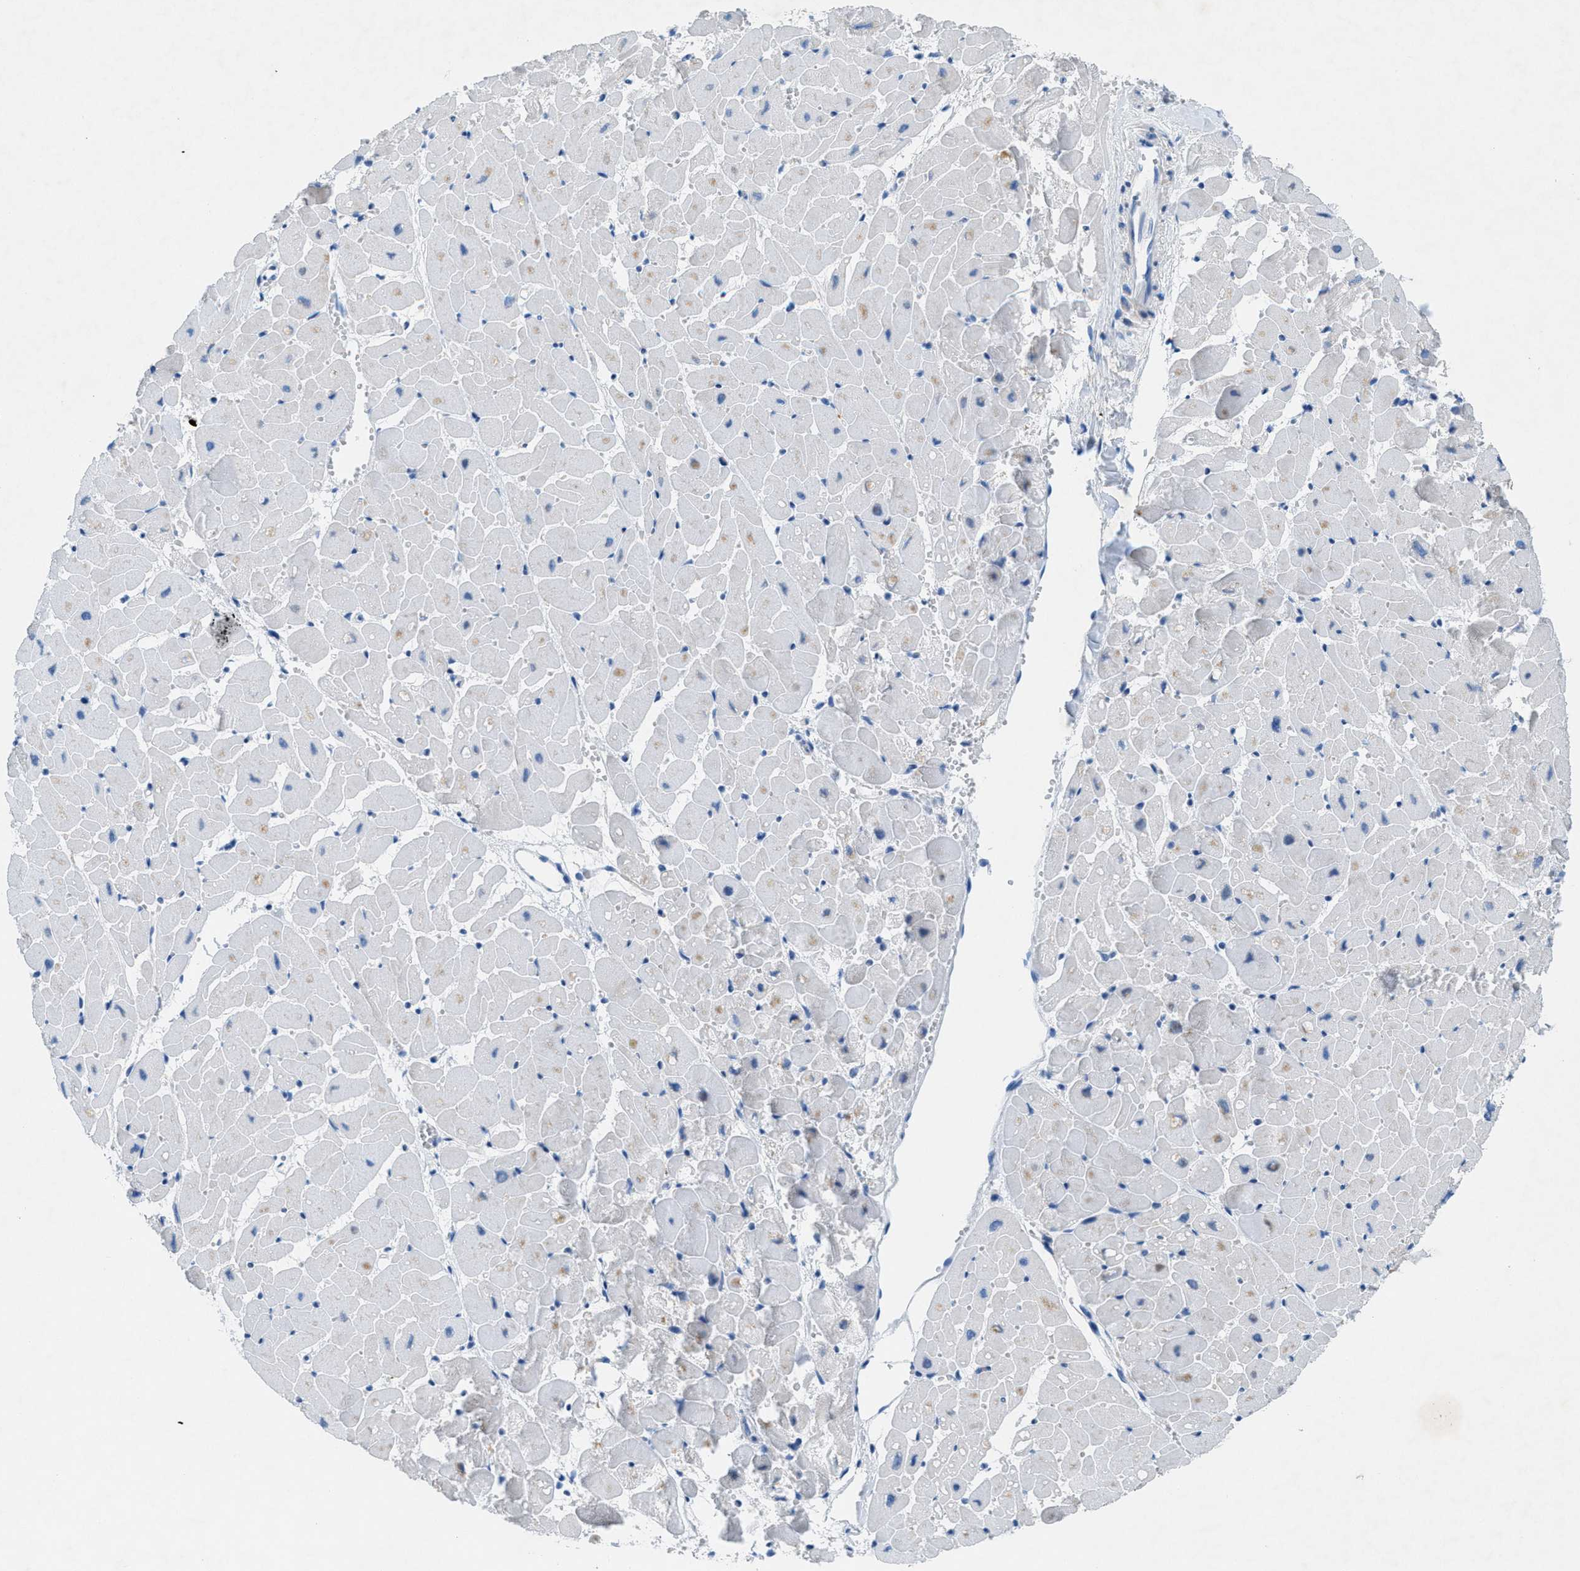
{"staining": {"intensity": "weak", "quantity": "<25%", "location": "cytoplasmic/membranous"}, "tissue": "heart muscle", "cell_type": "Cardiomyocytes", "image_type": "normal", "snomed": [{"axis": "morphology", "description": "Normal tissue, NOS"}, {"axis": "topography", "description": "Heart"}], "caption": "High power microscopy histopathology image of an immunohistochemistry (IHC) histopathology image of normal heart muscle, revealing no significant staining in cardiomyocytes.", "gene": "GALNT17", "patient": {"sex": "female", "age": 19}}